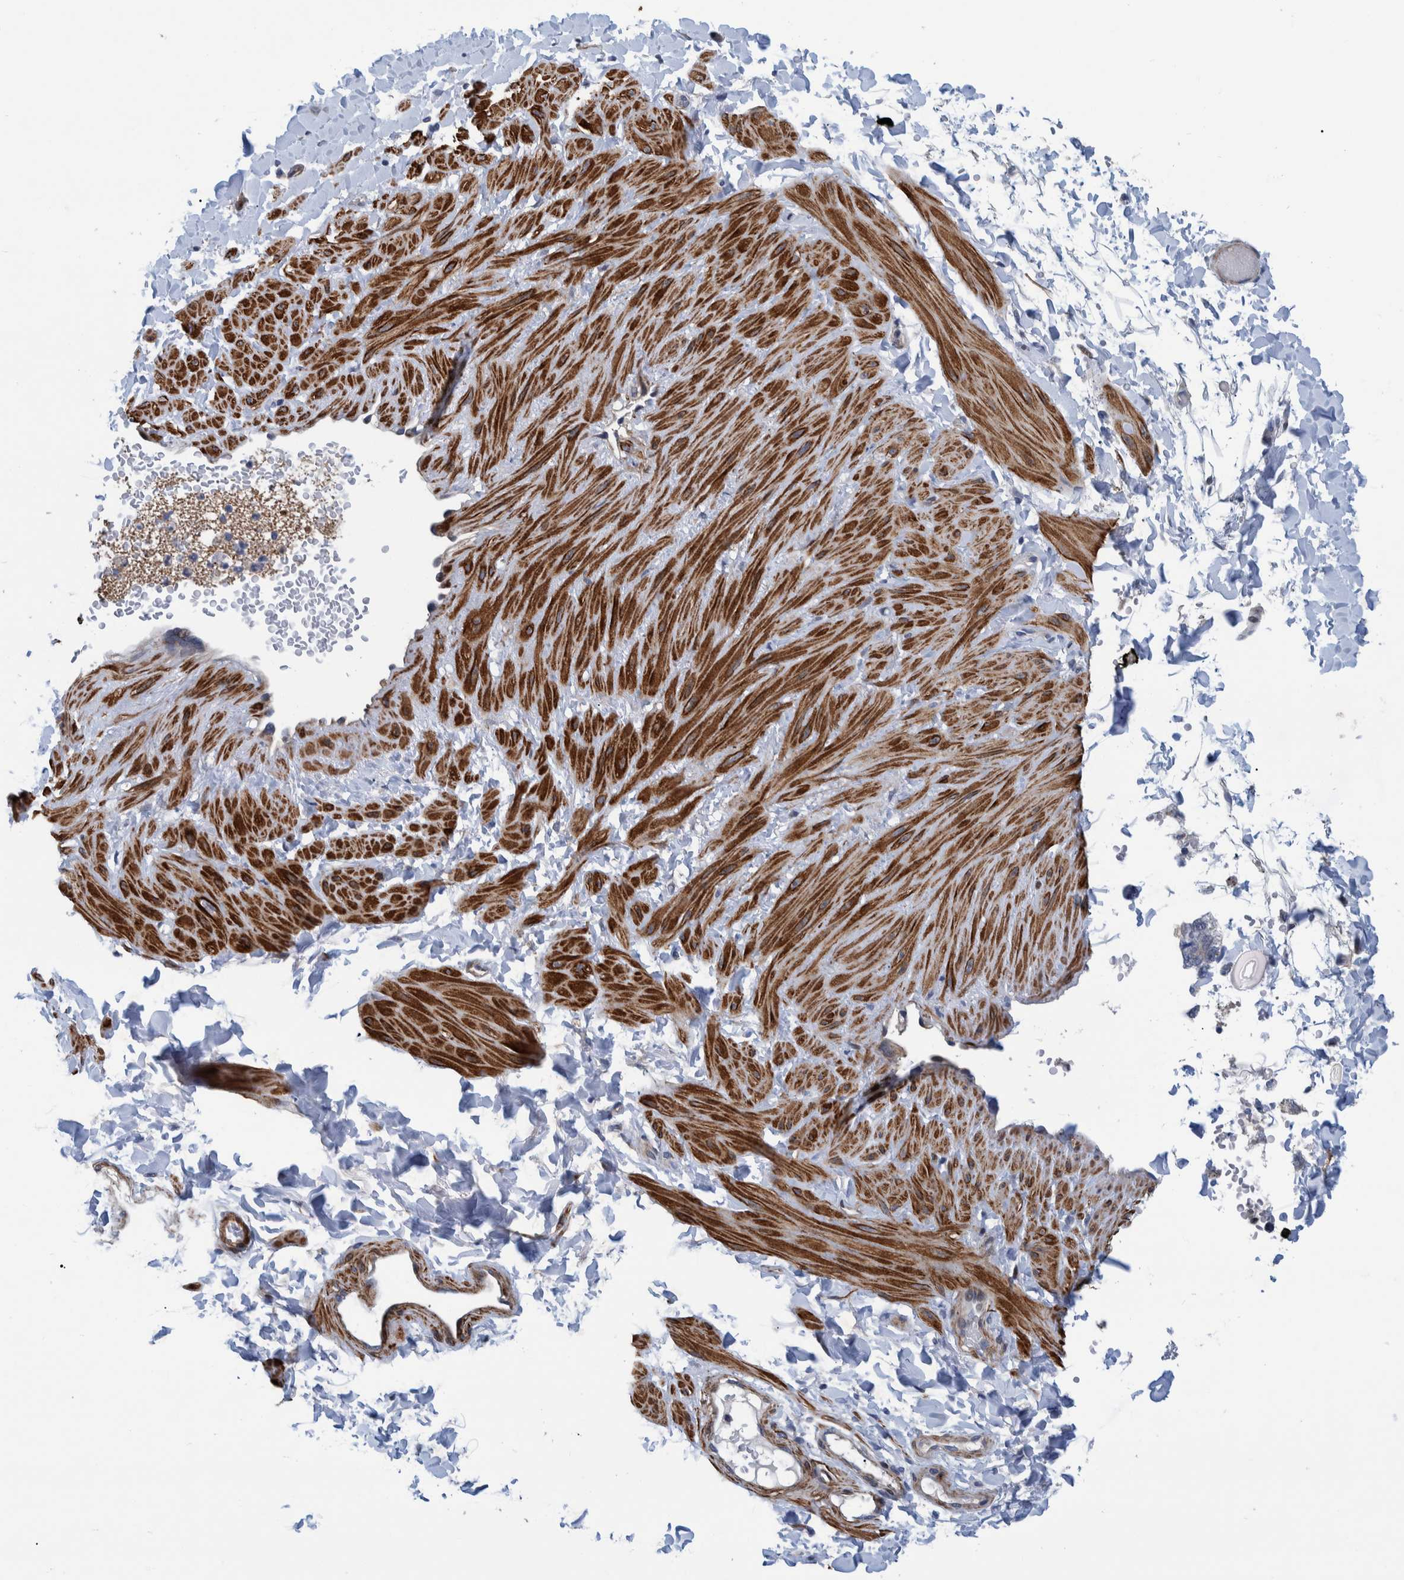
{"staining": {"intensity": "negative", "quantity": "none", "location": "none"}, "tissue": "adipose tissue", "cell_type": "Adipocytes", "image_type": "normal", "snomed": [{"axis": "morphology", "description": "Normal tissue, NOS"}, {"axis": "topography", "description": "Adipose tissue"}, {"axis": "topography", "description": "Vascular tissue"}, {"axis": "topography", "description": "Peripheral nerve tissue"}], "caption": "This photomicrograph is of benign adipose tissue stained with IHC to label a protein in brown with the nuclei are counter-stained blue. There is no staining in adipocytes.", "gene": "MKS1", "patient": {"sex": "male", "age": 25}}